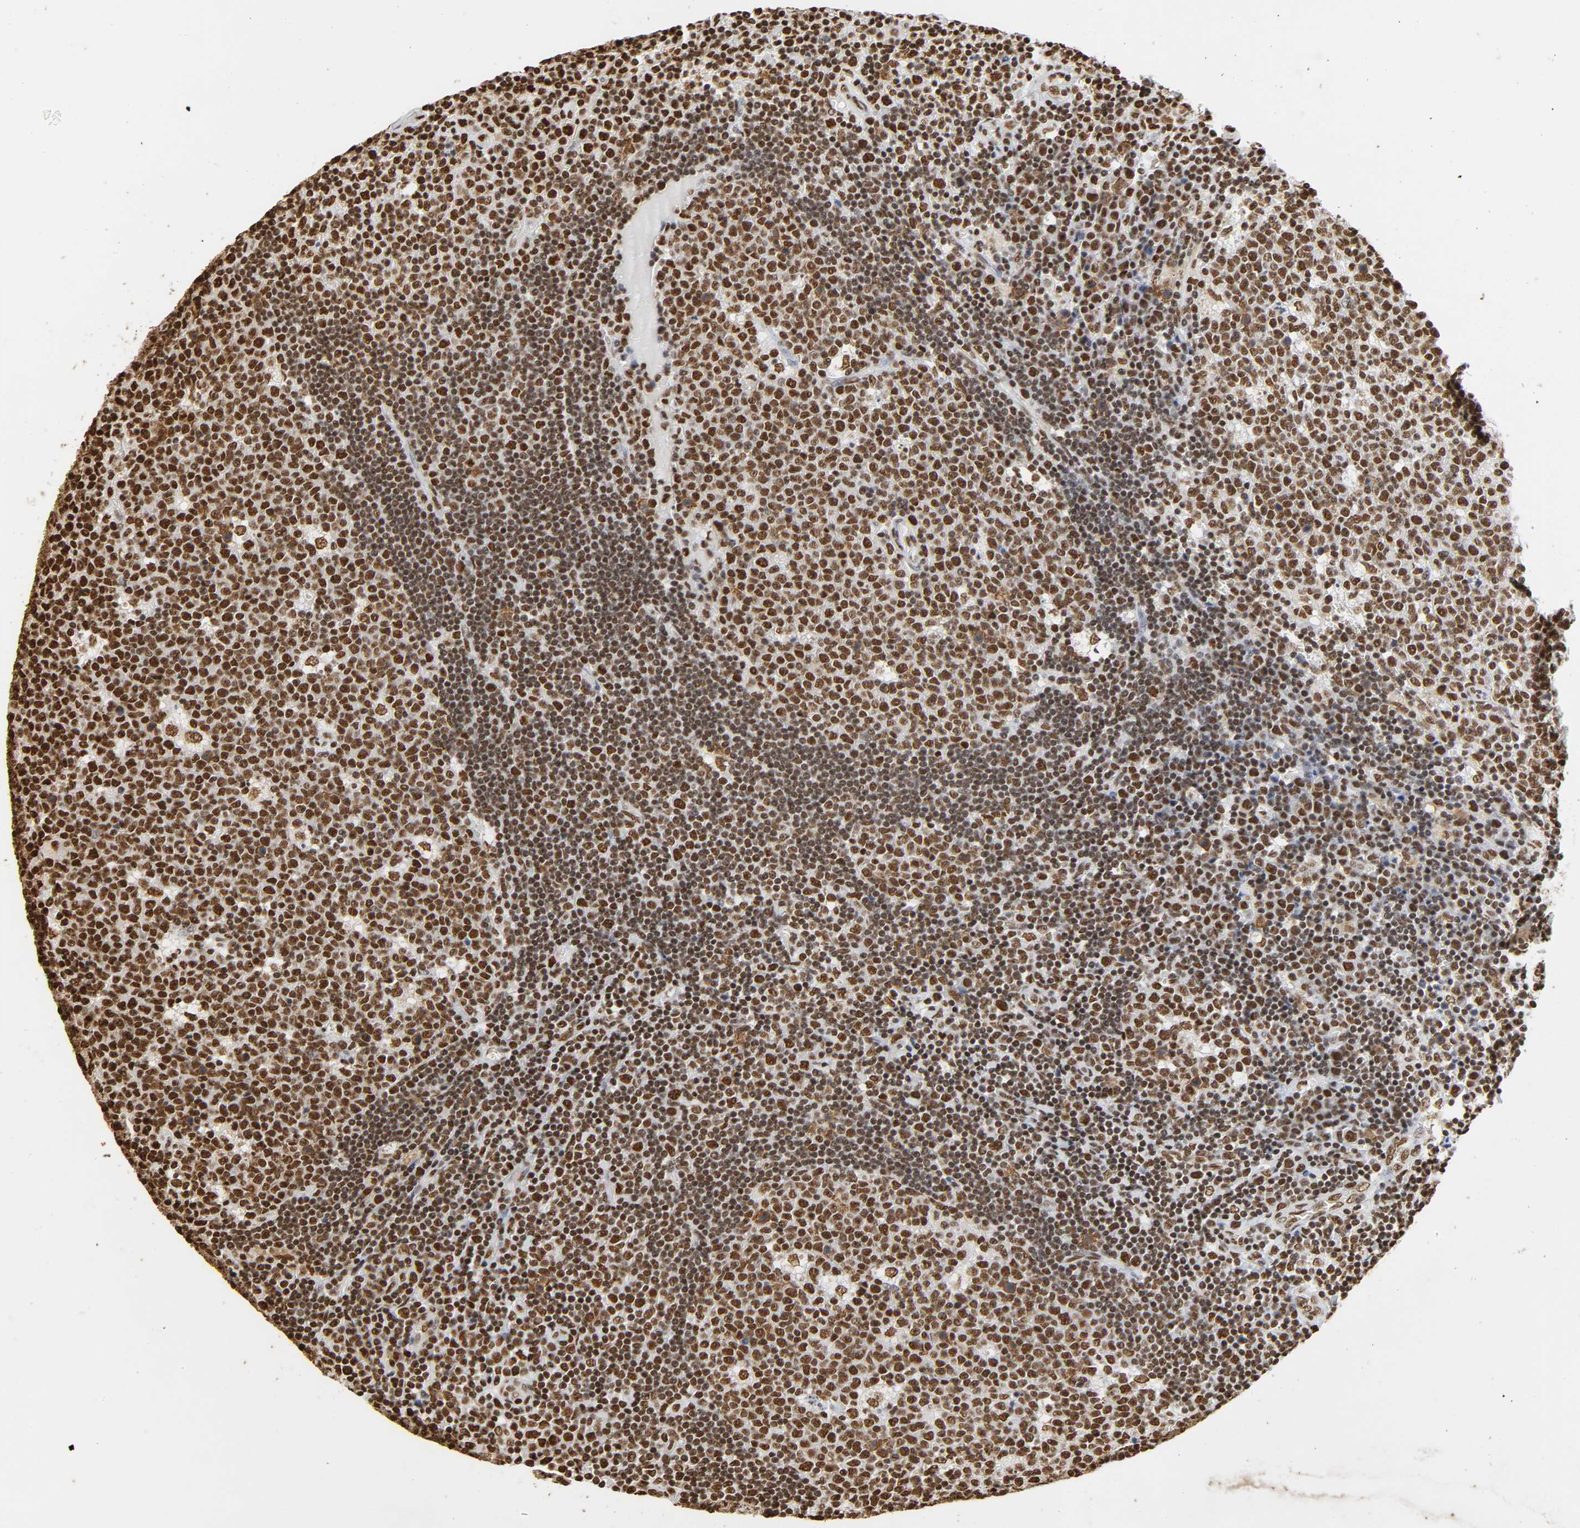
{"staining": {"intensity": "strong", "quantity": ">75%", "location": "nuclear"}, "tissue": "lymph node", "cell_type": "Germinal center cells", "image_type": "normal", "snomed": [{"axis": "morphology", "description": "Normal tissue, NOS"}, {"axis": "topography", "description": "Lymph node"}, {"axis": "topography", "description": "Salivary gland"}], "caption": "Immunohistochemistry (IHC) image of benign human lymph node stained for a protein (brown), which reveals high levels of strong nuclear expression in about >75% of germinal center cells.", "gene": "HNRNPC", "patient": {"sex": "male", "age": 8}}